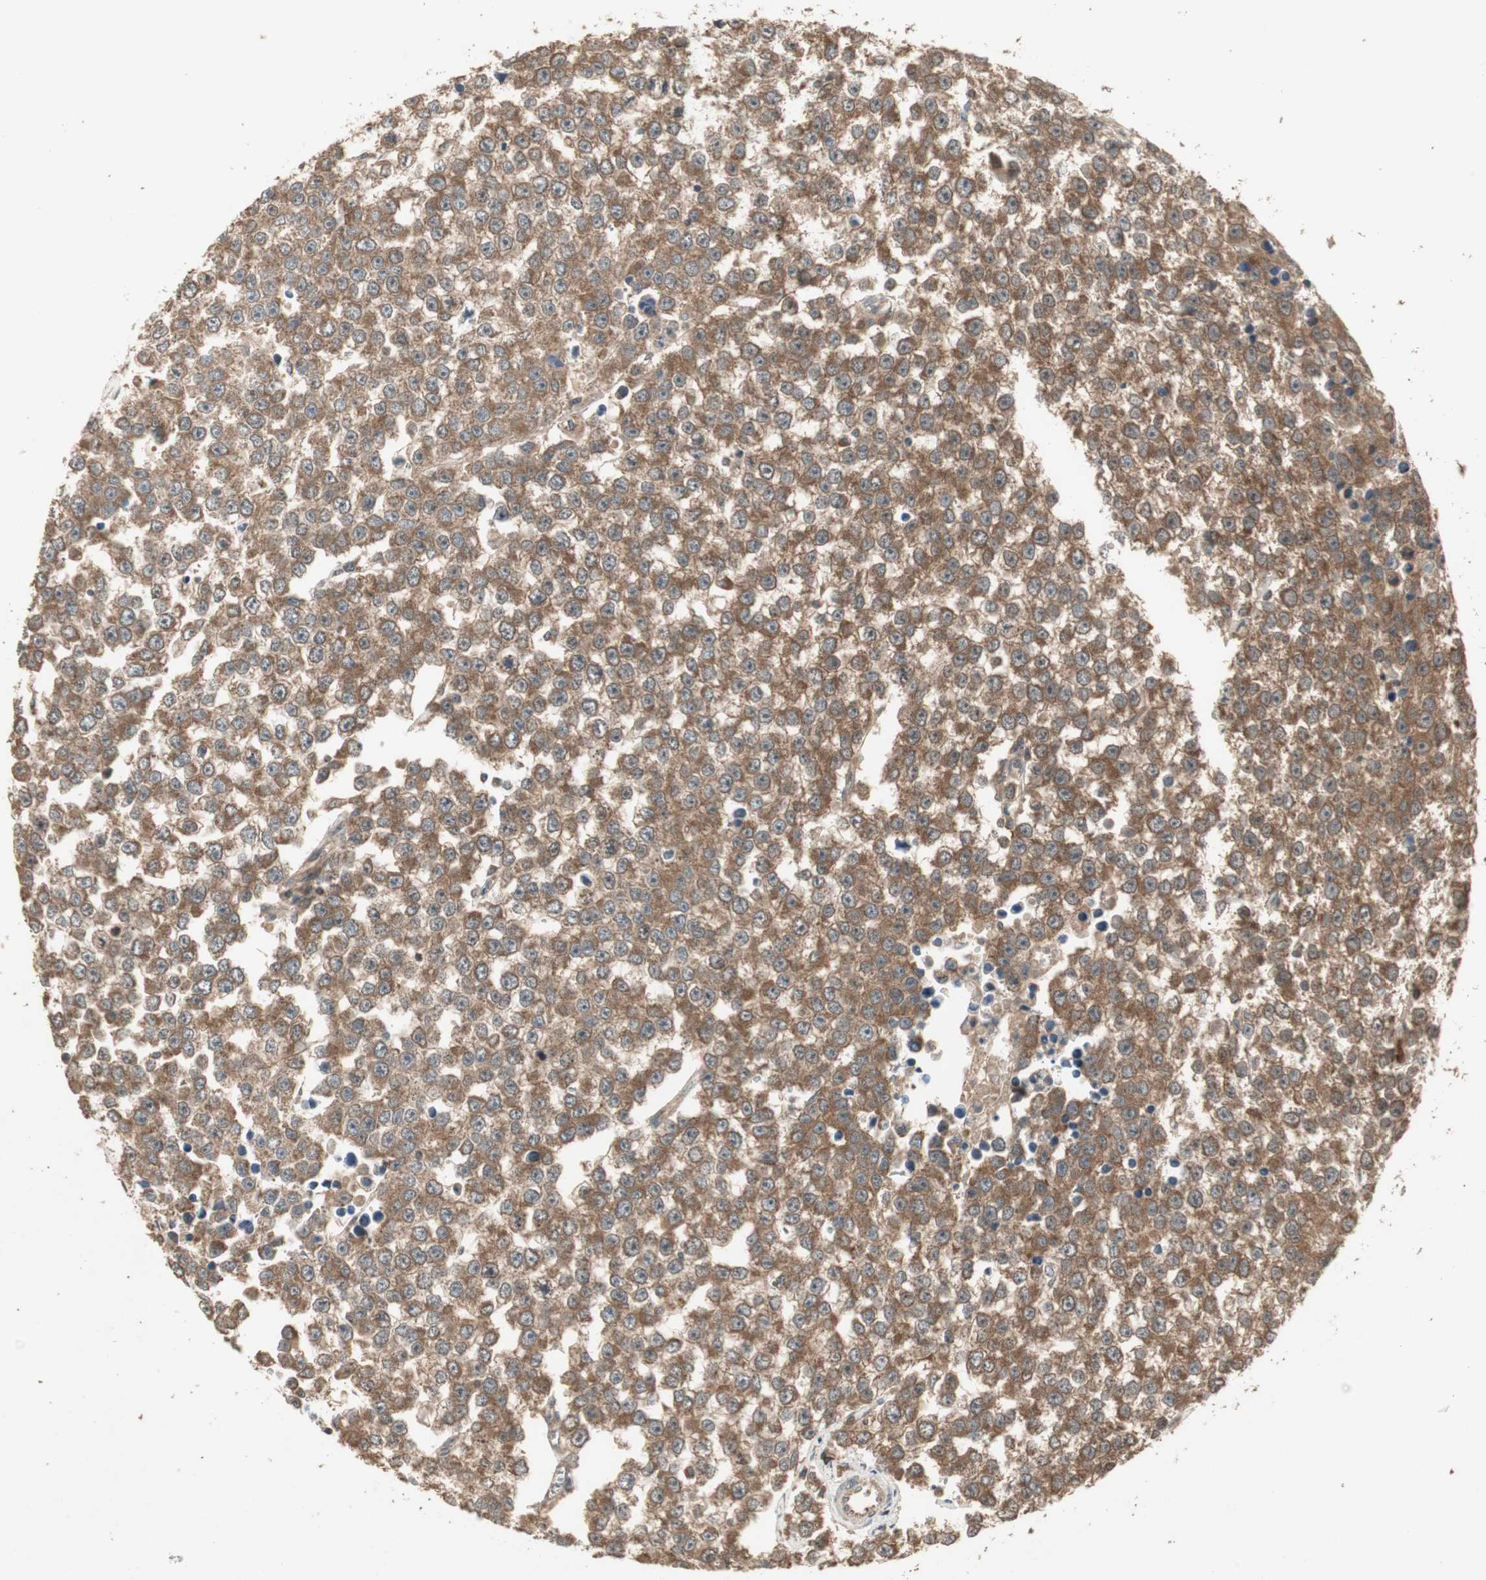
{"staining": {"intensity": "strong", "quantity": ">75%", "location": "cytoplasmic/membranous"}, "tissue": "testis cancer", "cell_type": "Tumor cells", "image_type": "cancer", "snomed": [{"axis": "morphology", "description": "Seminoma, NOS"}, {"axis": "morphology", "description": "Carcinoma, Embryonal, NOS"}, {"axis": "topography", "description": "Testis"}], "caption": "Tumor cells exhibit strong cytoplasmic/membranous expression in approximately >75% of cells in testis cancer (seminoma).", "gene": "UBAC1", "patient": {"sex": "male", "age": 52}}